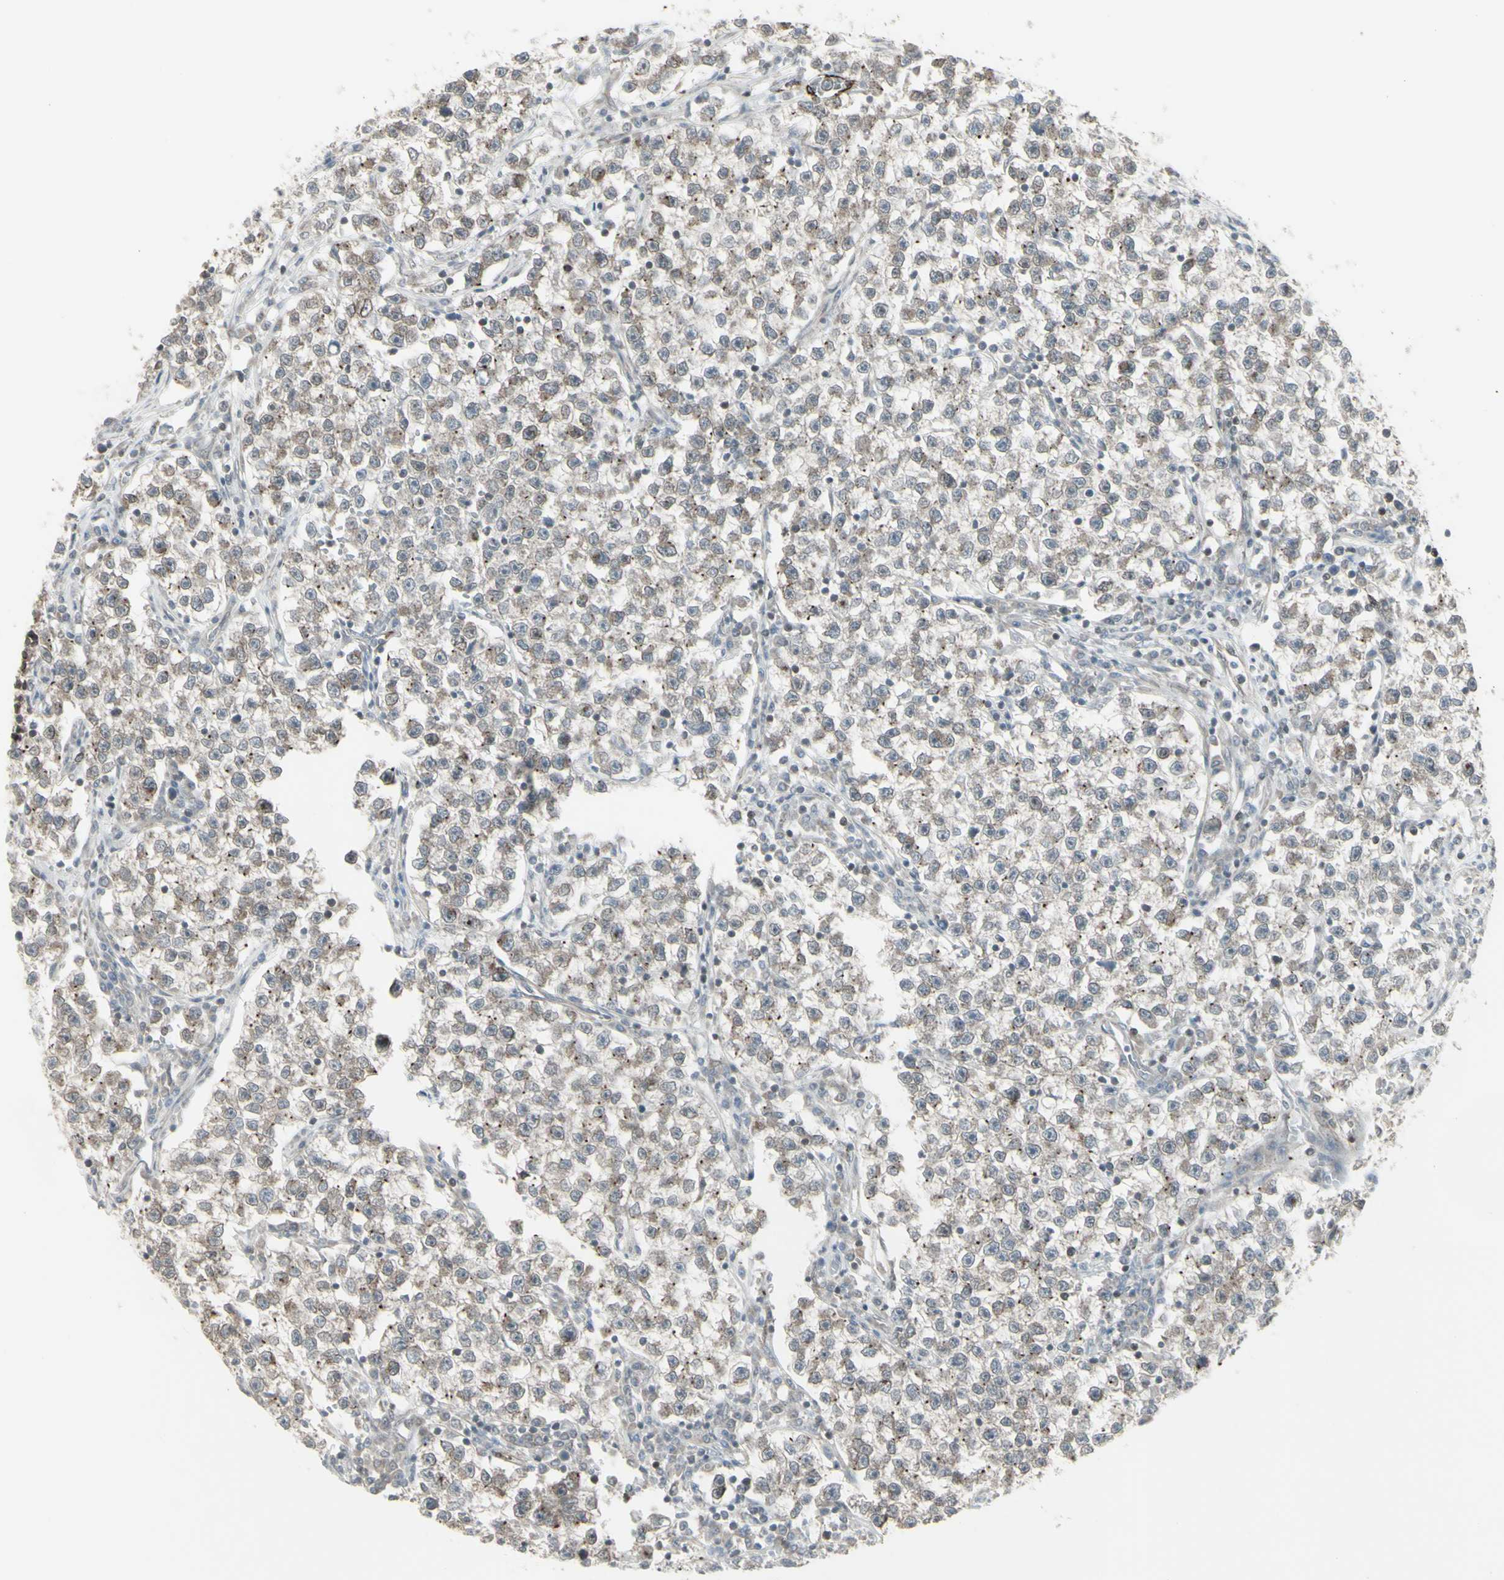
{"staining": {"intensity": "moderate", "quantity": "<25%", "location": "cytoplasmic/membranous,nuclear"}, "tissue": "testis cancer", "cell_type": "Tumor cells", "image_type": "cancer", "snomed": [{"axis": "morphology", "description": "Seminoma, NOS"}, {"axis": "topography", "description": "Testis"}], "caption": "High-power microscopy captured an immunohistochemistry (IHC) micrograph of seminoma (testis), revealing moderate cytoplasmic/membranous and nuclear expression in approximately <25% of tumor cells. (DAB IHC, brown staining for protein, blue staining for nuclei).", "gene": "DTX3L", "patient": {"sex": "male", "age": 22}}